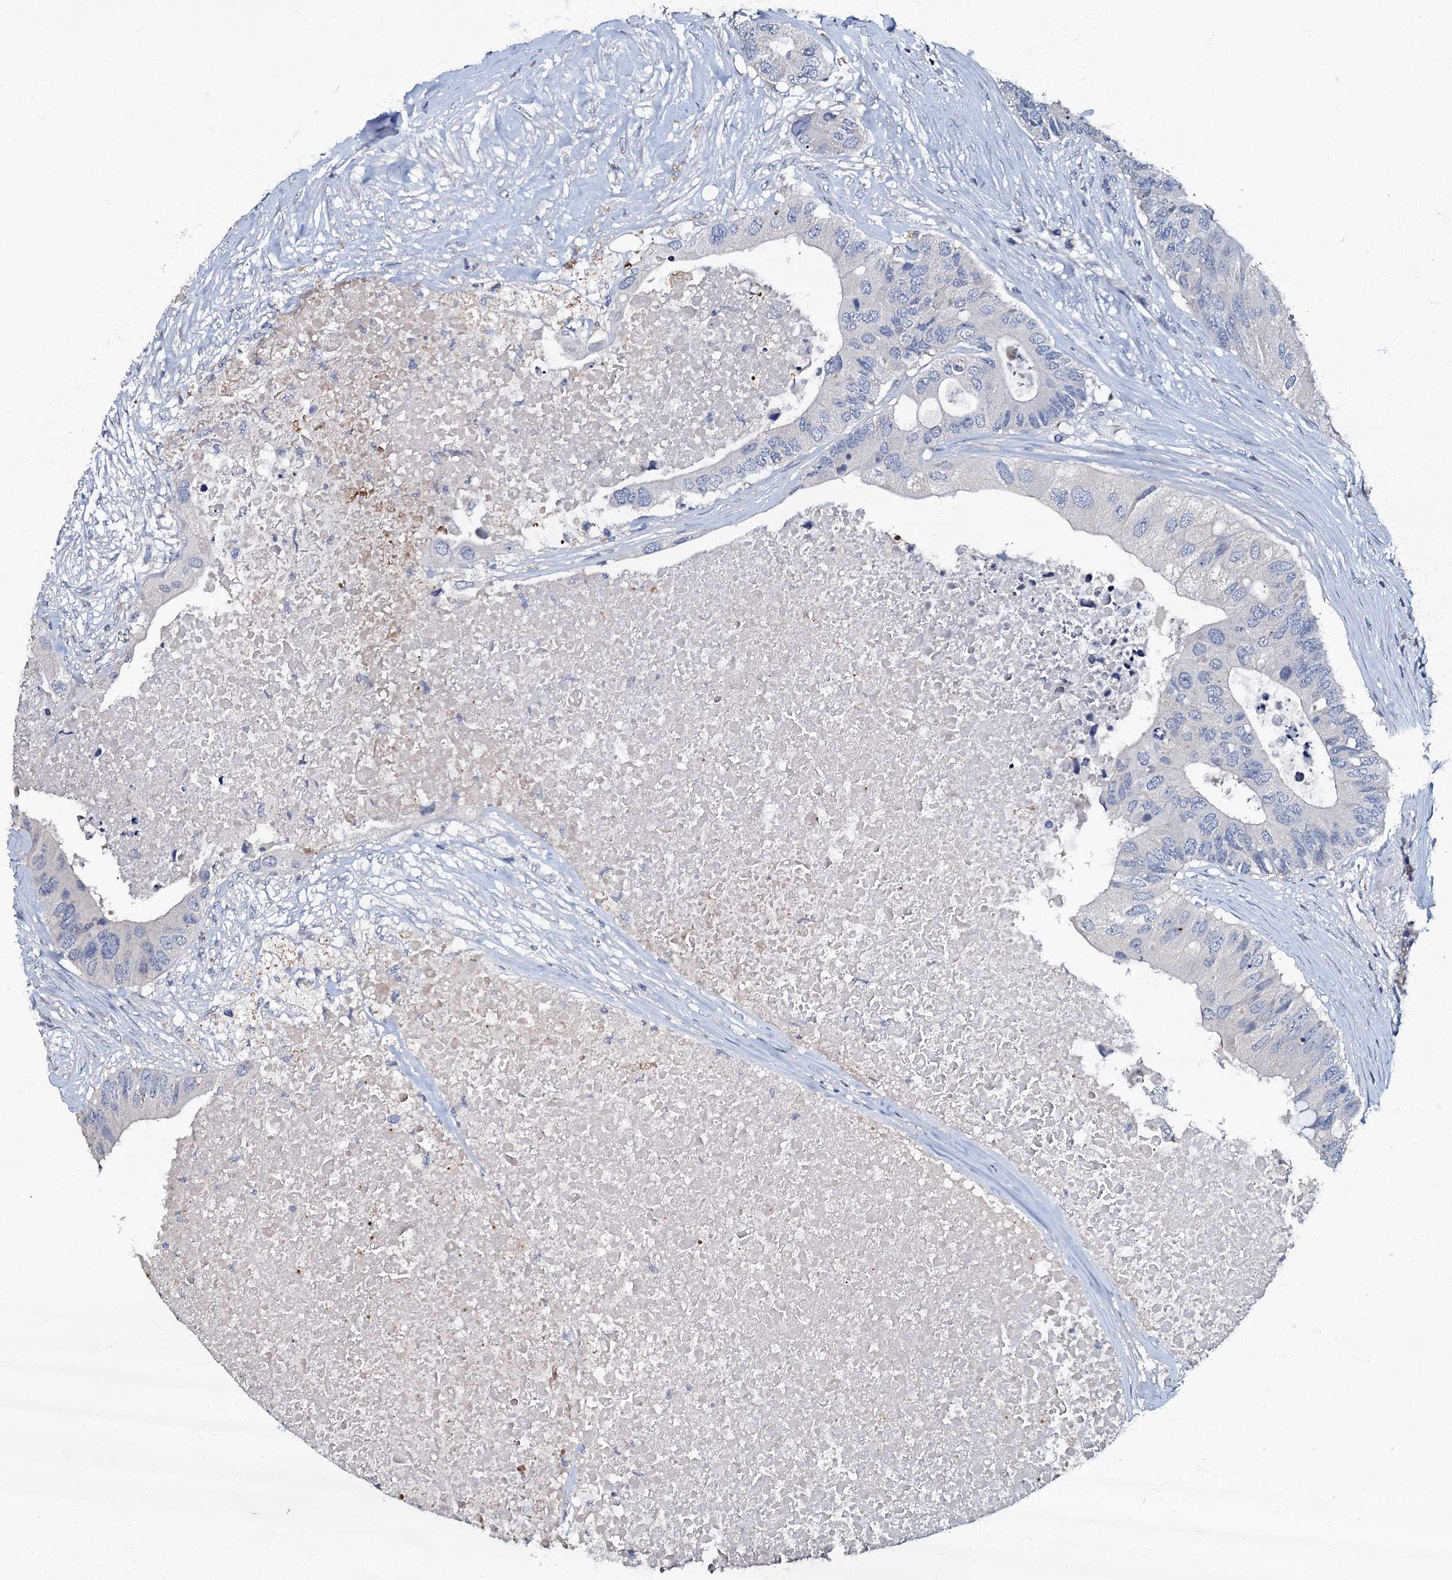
{"staining": {"intensity": "negative", "quantity": "none", "location": "none"}, "tissue": "colorectal cancer", "cell_type": "Tumor cells", "image_type": "cancer", "snomed": [{"axis": "morphology", "description": "Adenocarcinoma, NOS"}, {"axis": "topography", "description": "Colon"}], "caption": "Photomicrograph shows no significant protein staining in tumor cells of adenocarcinoma (colorectal).", "gene": "OLAH", "patient": {"sex": "male", "age": 71}}